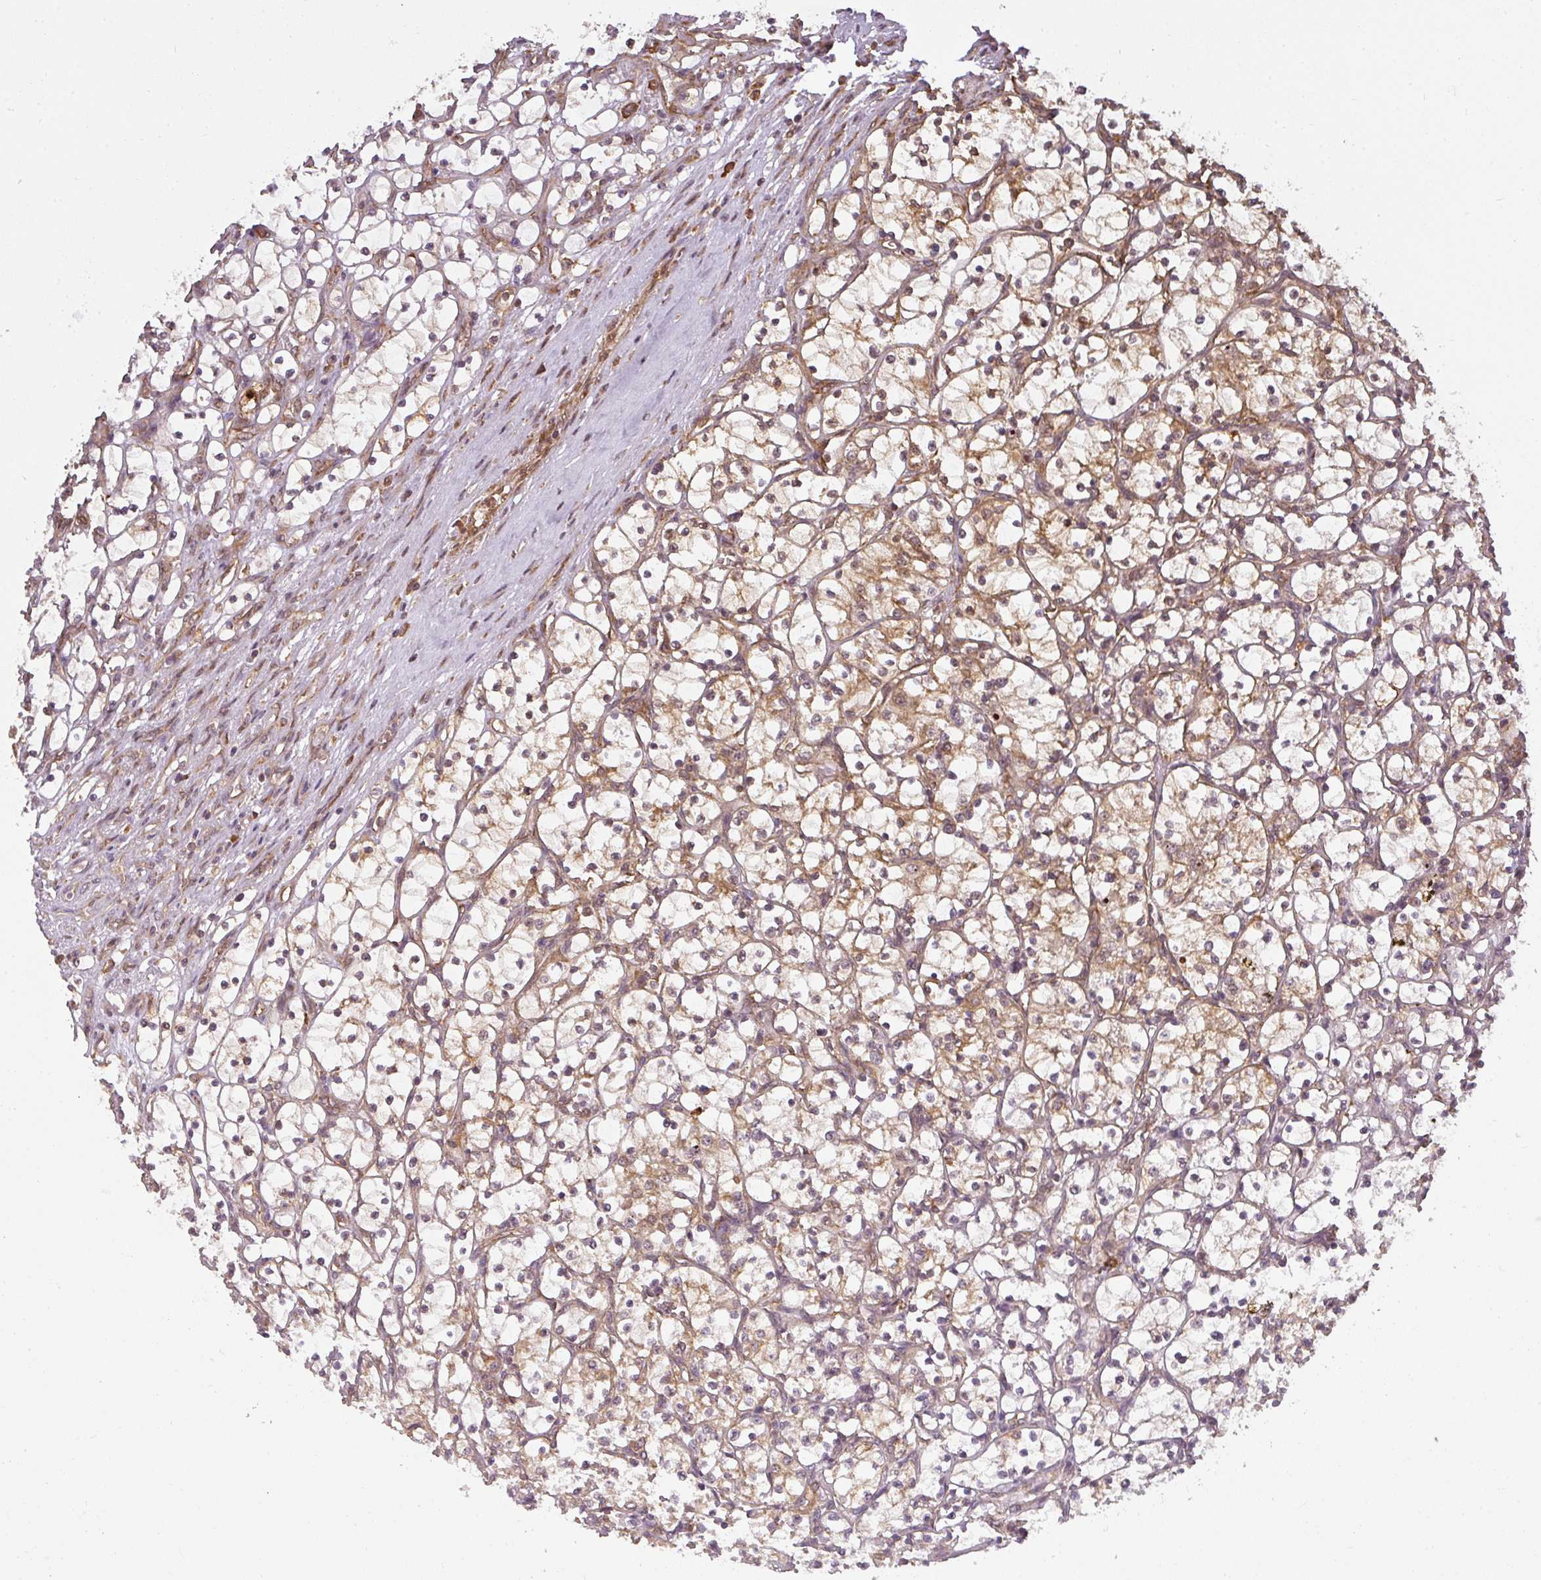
{"staining": {"intensity": "moderate", "quantity": "25%-75%", "location": "cytoplasmic/membranous"}, "tissue": "renal cancer", "cell_type": "Tumor cells", "image_type": "cancer", "snomed": [{"axis": "morphology", "description": "Adenocarcinoma, NOS"}, {"axis": "topography", "description": "Kidney"}], "caption": "Tumor cells exhibit moderate cytoplasmic/membranous positivity in approximately 25%-75% of cells in adenocarcinoma (renal).", "gene": "PPP6R3", "patient": {"sex": "female", "age": 69}}